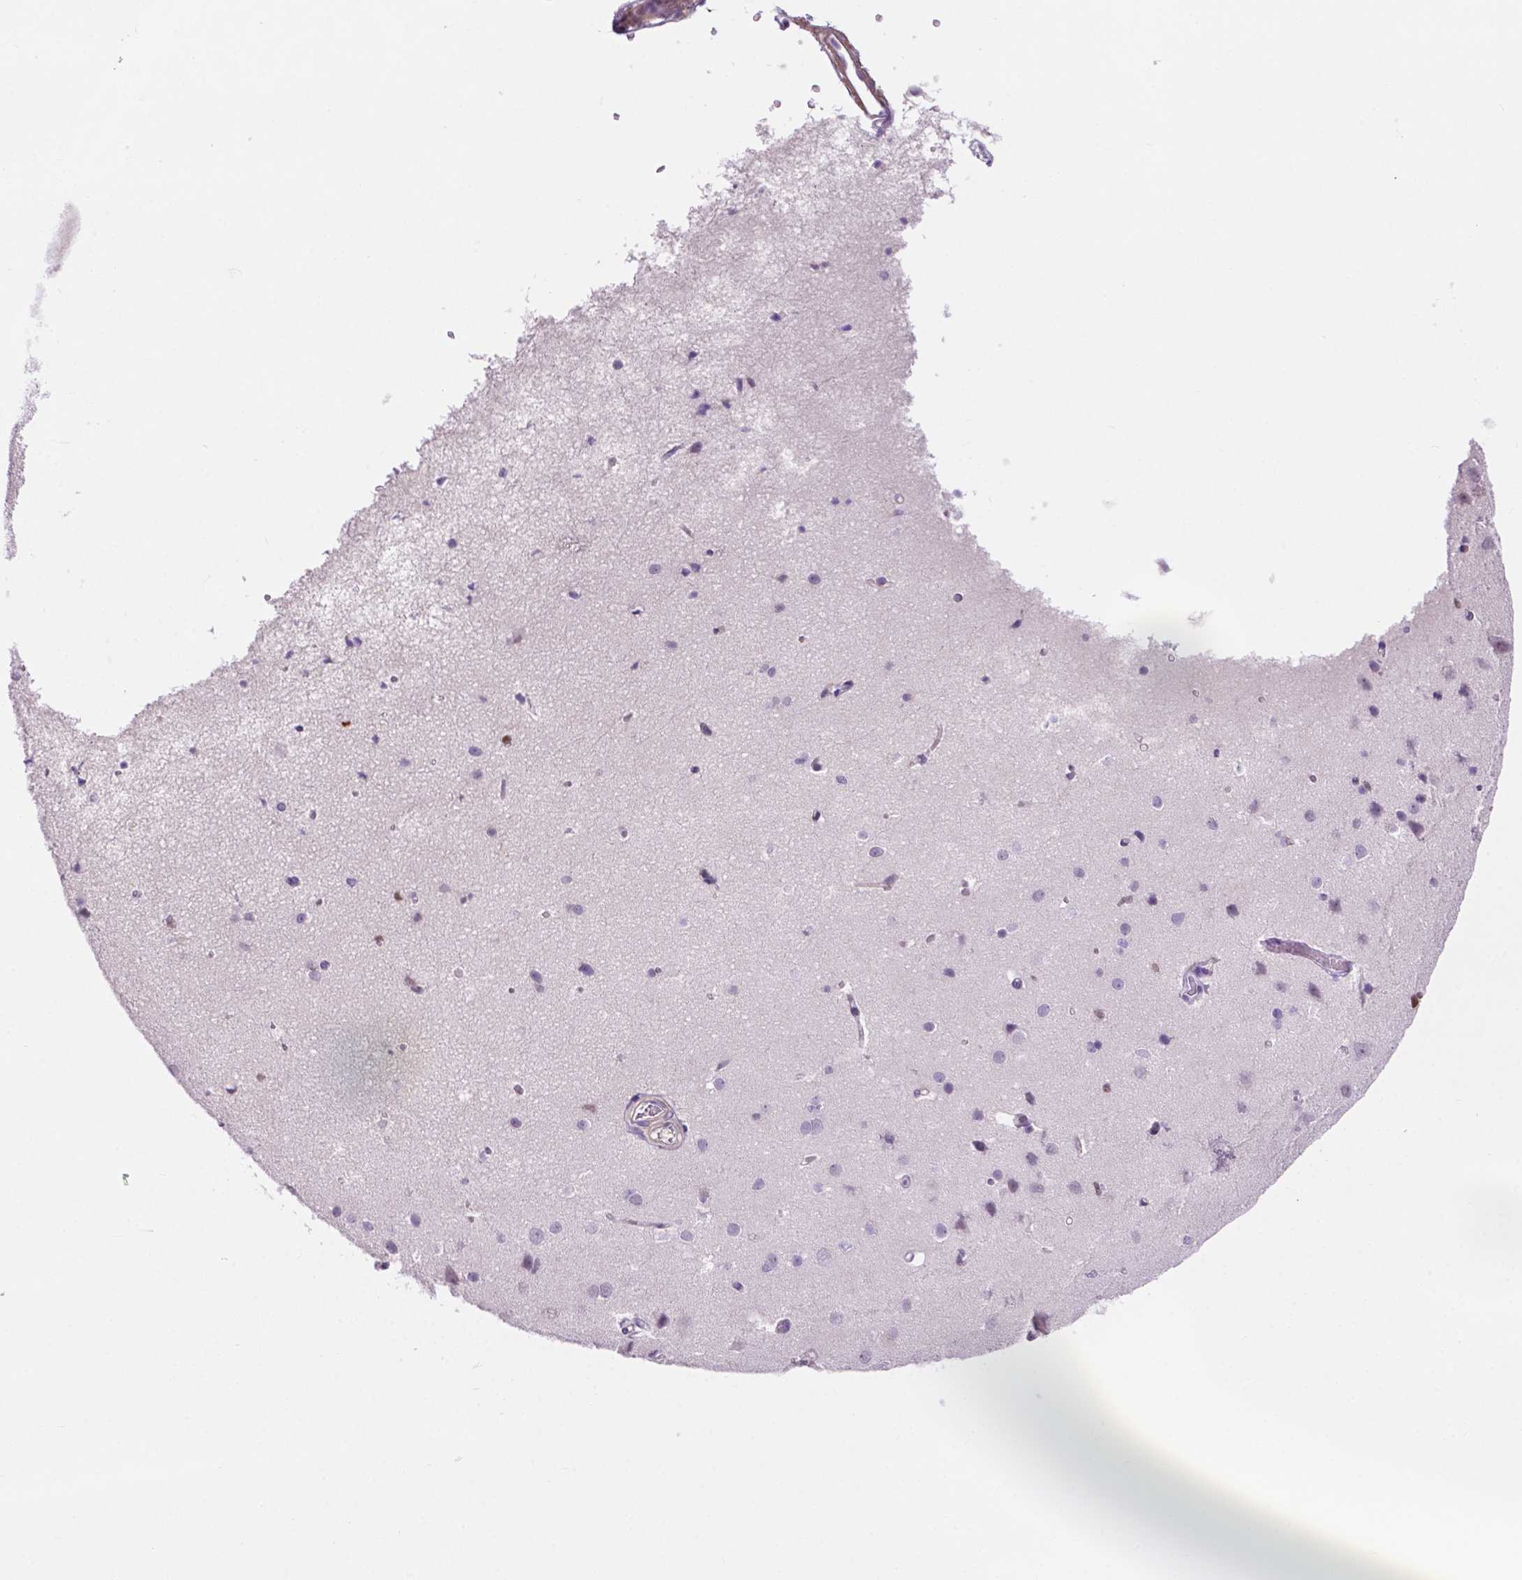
{"staining": {"intensity": "negative", "quantity": "none", "location": "none"}, "tissue": "cerebral cortex", "cell_type": "Endothelial cells", "image_type": "normal", "snomed": [{"axis": "morphology", "description": "Normal tissue, NOS"}, {"axis": "topography", "description": "Cerebral cortex"}], "caption": "IHC image of normal cerebral cortex stained for a protein (brown), which exhibits no positivity in endothelial cells. The staining was performed using DAB (3,3'-diaminobenzidine) to visualize the protein expression in brown, while the nuclei were stained in blue with hematoxylin (Magnification: 20x).", "gene": "ACY3", "patient": {"sex": "male", "age": 37}}